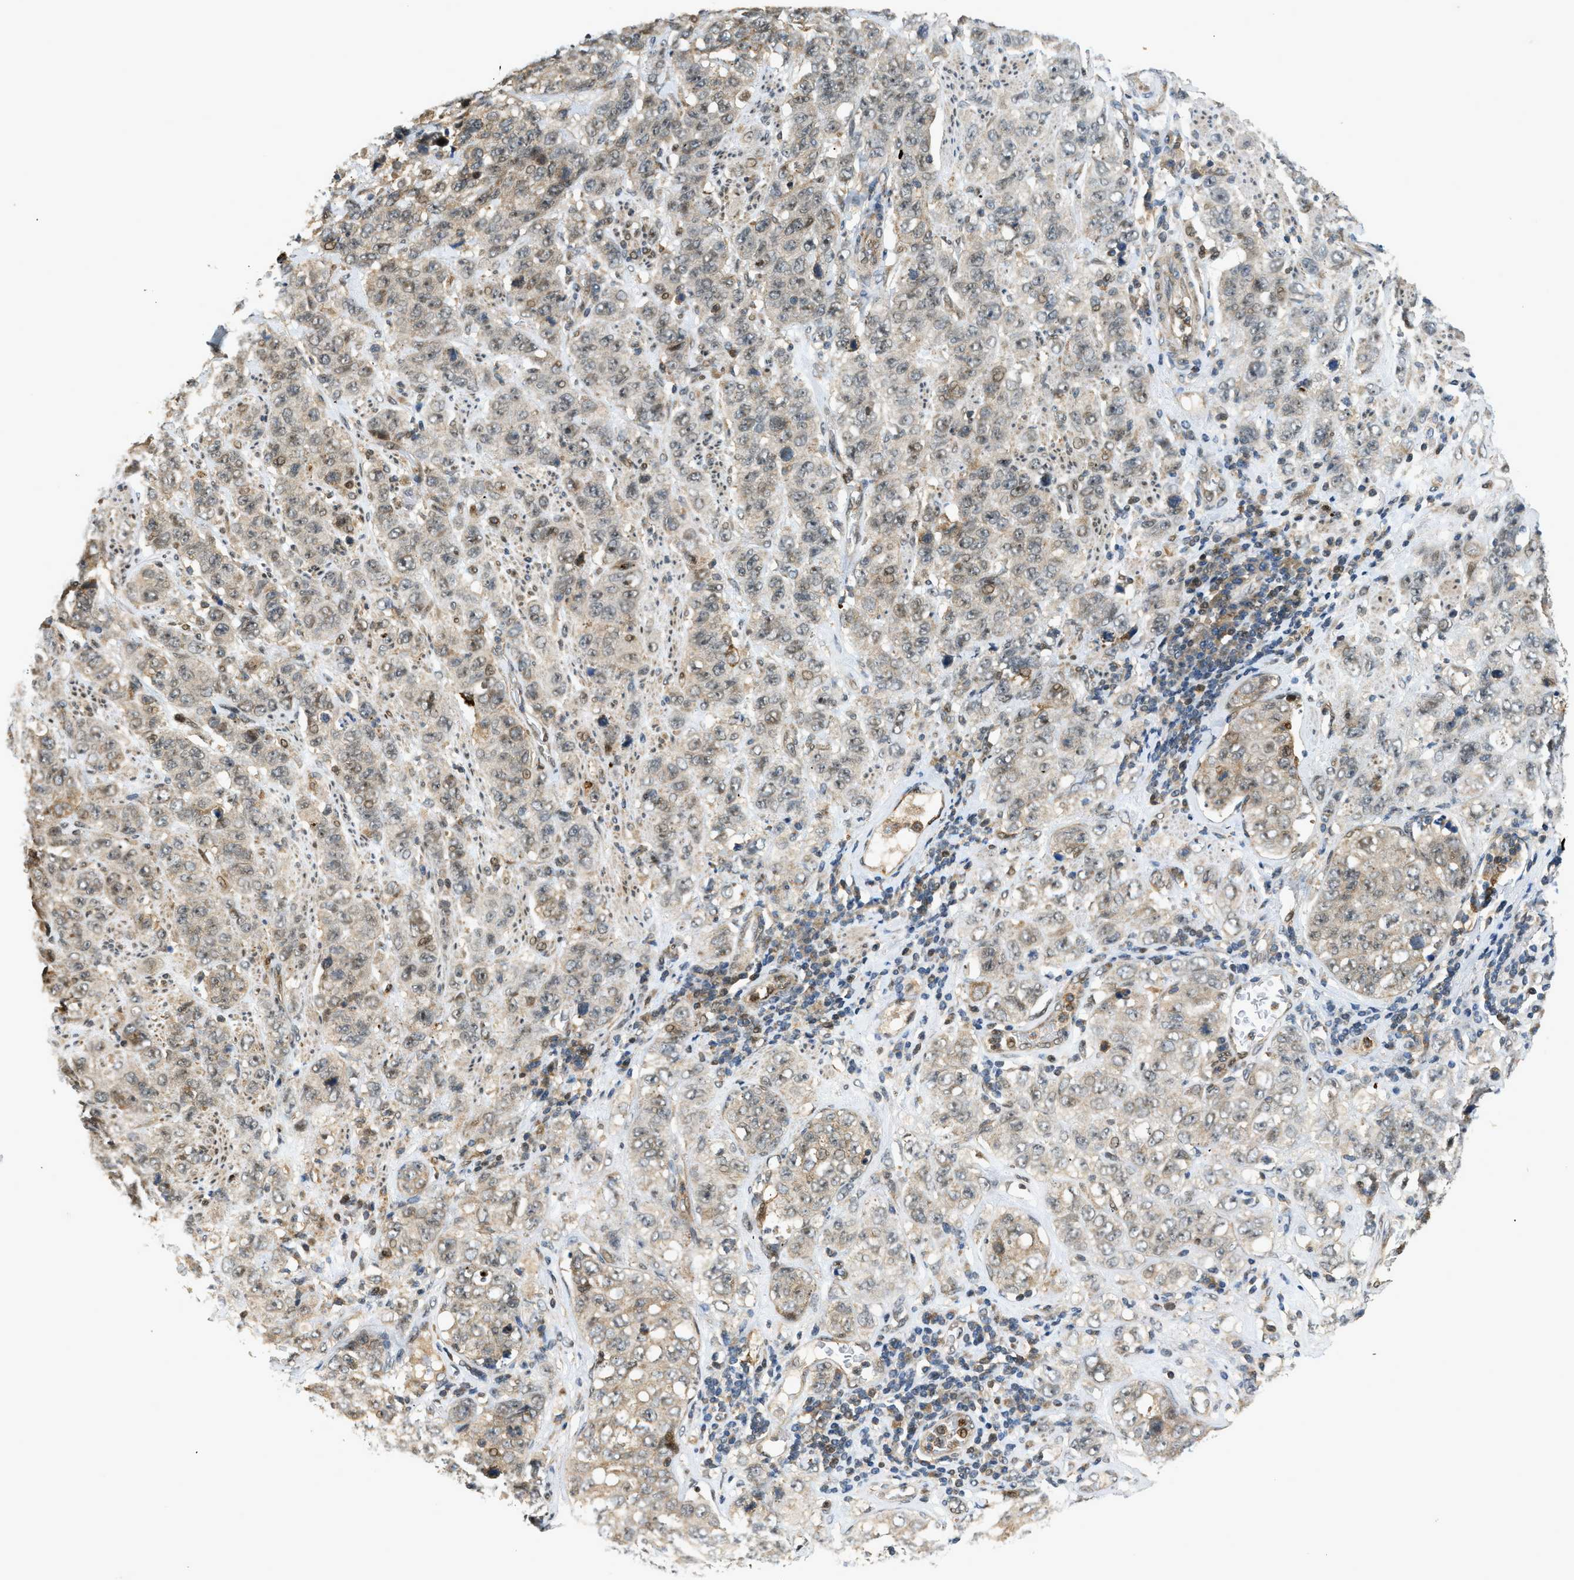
{"staining": {"intensity": "moderate", "quantity": "25%-75%", "location": "nuclear"}, "tissue": "stomach cancer", "cell_type": "Tumor cells", "image_type": "cancer", "snomed": [{"axis": "morphology", "description": "Adenocarcinoma, NOS"}, {"axis": "topography", "description": "Stomach"}], "caption": "An immunohistochemistry (IHC) image of tumor tissue is shown. Protein staining in brown labels moderate nuclear positivity in stomach cancer within tumor cells.", "gene": "TRAPPC14", "patient": {"sex": "male", "age": 48}}